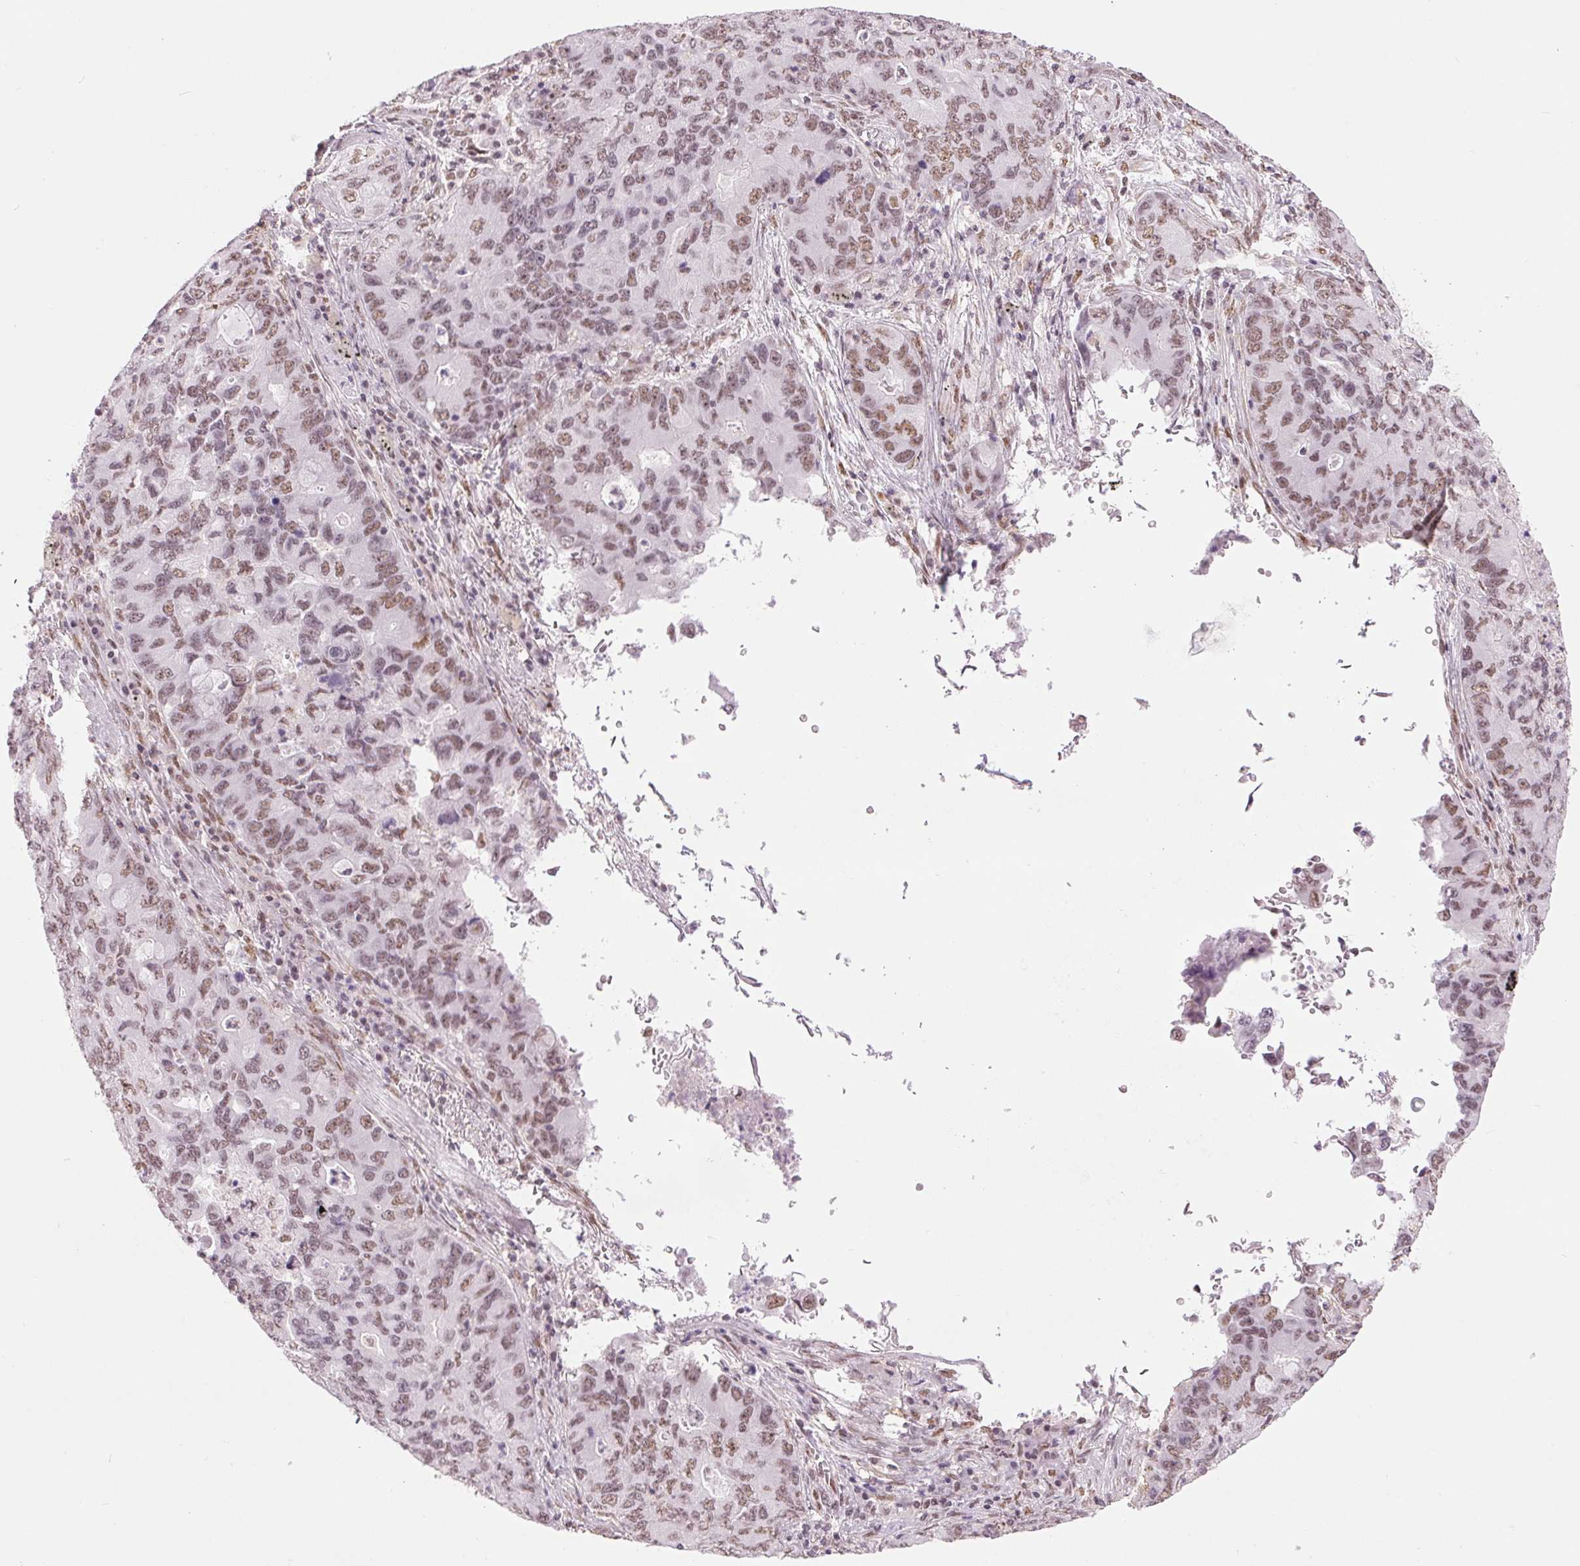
{"staining": {"intensity": "weak", "quantity": ">75%", "location": "nuclear"}, "tissue": "lung cancer", "cell_type": "Tumor cells", "image_type": "cancer", "snomed": [{"axis": "morphology", "description": "Adenocarcinoma, NOS"}, {"axis": "morphology", "description": "Adenocarcinoma, metastatic, NOS"}, {"axis": "topography", "description": "Lymph node"}, {"axis": "topography", "description": "Lung"}], "caption": "Metastatic adenocarcinoma (lung) stained for a protein (brown) displays weak nuclear positive expression in about >75% of tumor cells.", "gene": "ZFR2", "patient": {"sex": "female", "age": 54}}